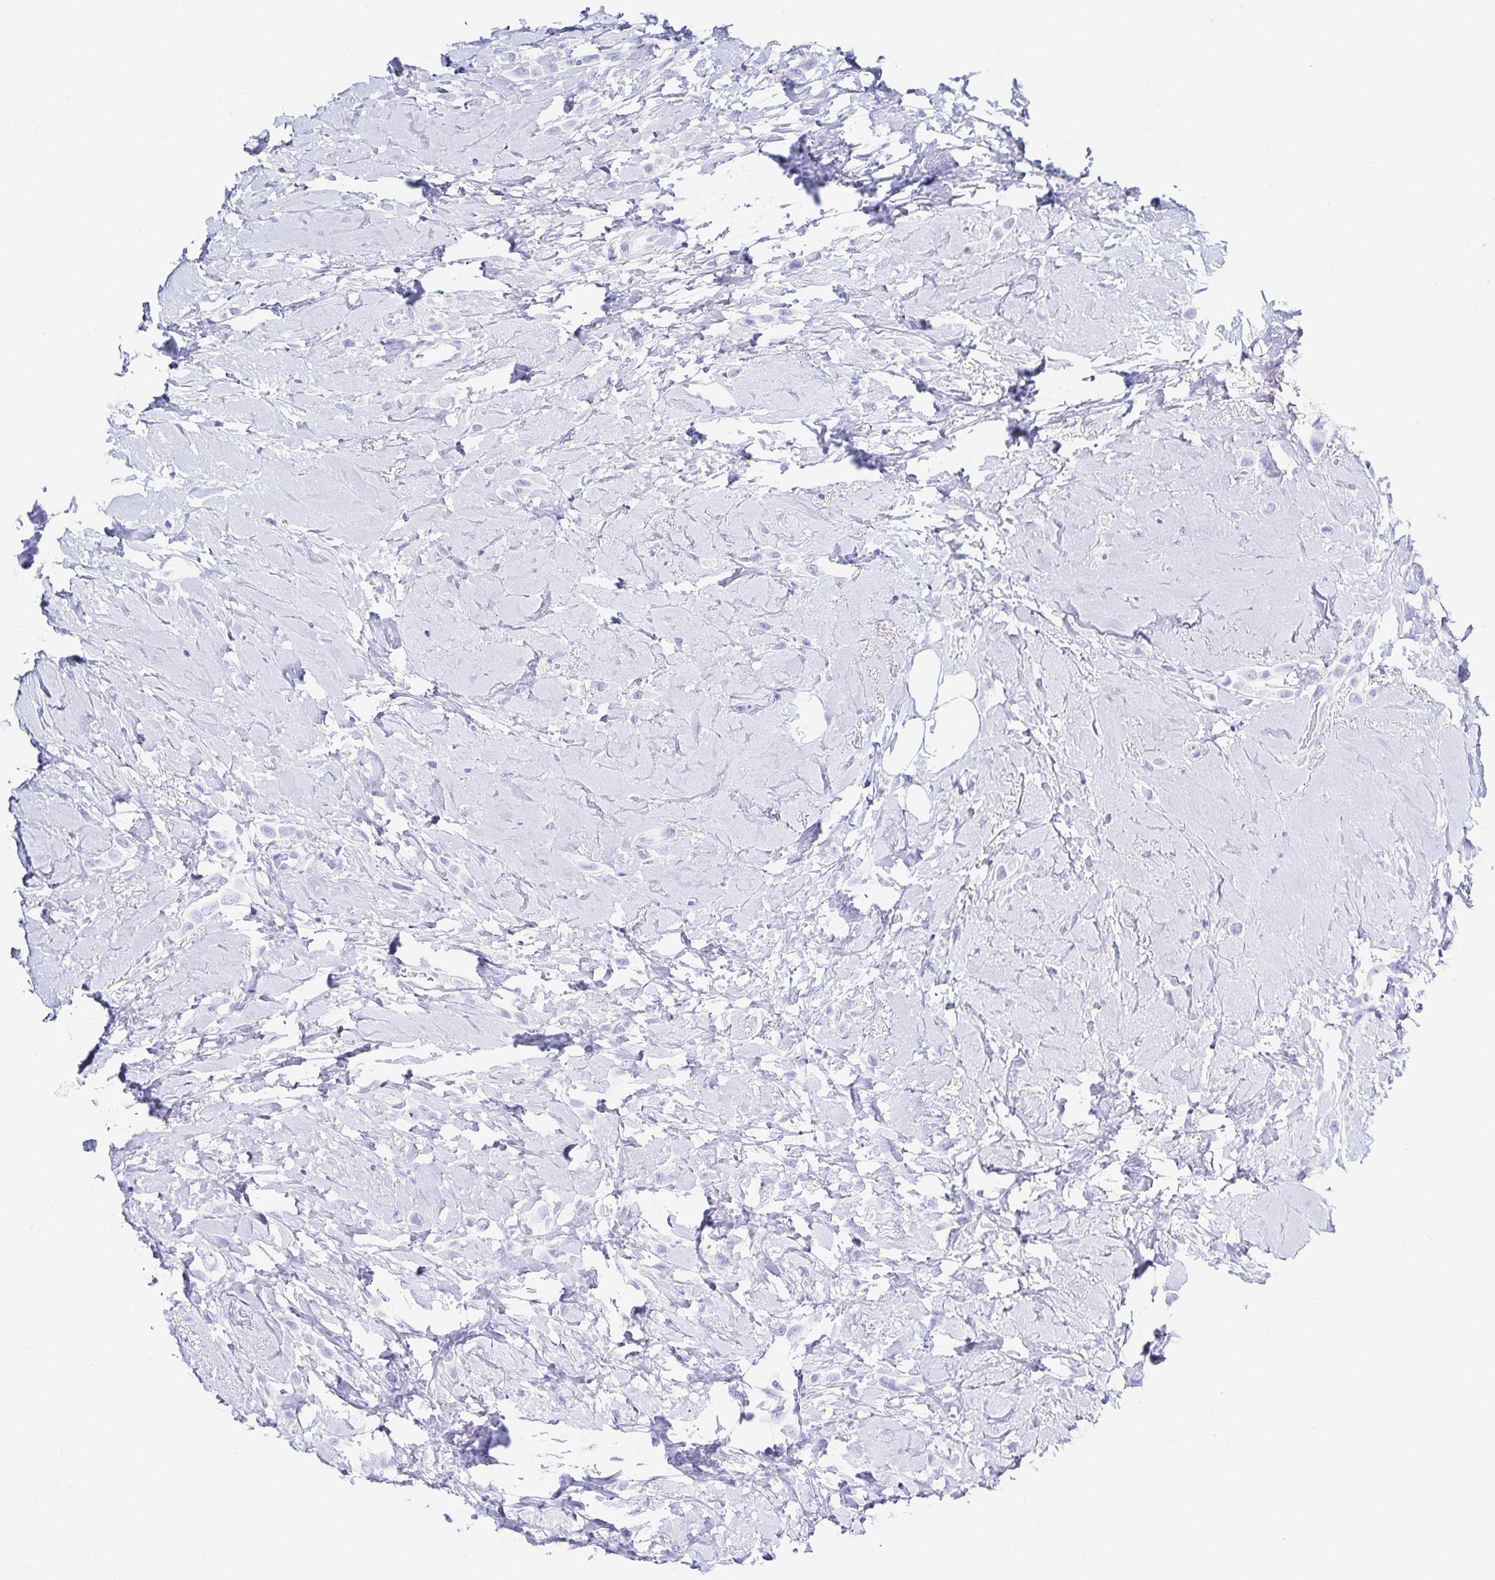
{"staining": {"intensity": "negative", "quantity": "none", "location": "none"}, "tissue": "breast cancer", "cell_type": "Tumor cells", "image_type": "cancer", "snomed": [{"axis": "morphology", "description": "Lobular carcinoma"}, {"axis": "topography", "description": "Breast"}], "caption": "Immunohistochemistry image of neoplastic tissue: human breast cancer stained with DAB (3,3'-diaminobenzidine) reveals no significant protein expression in tumor cells.", "gene": "SNTN", "patient": {"sex": "female", "age": 66}}